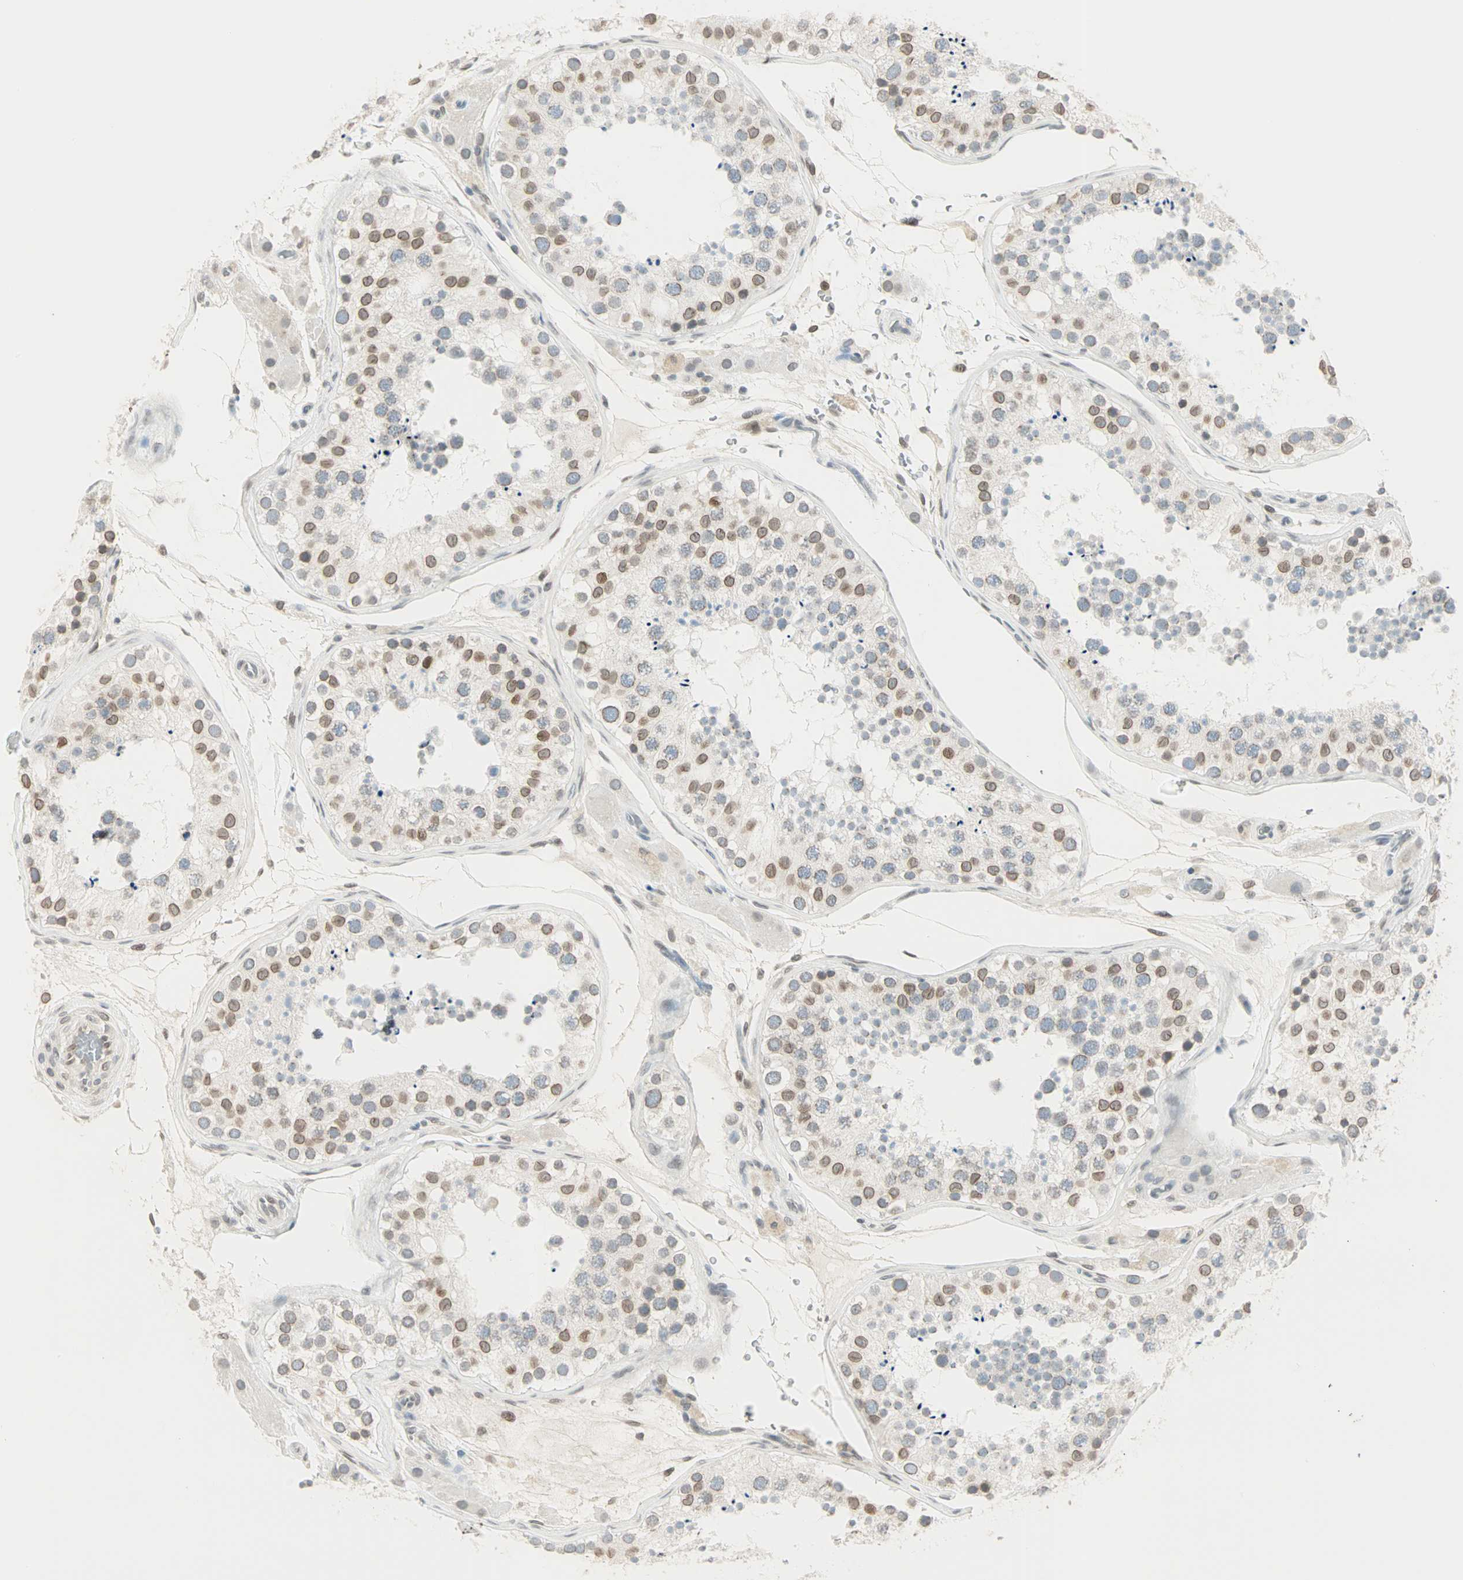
{"staining": {"intensity": "weak", "quantity": "25%-75%", "location": "cytoplasmic/membranous,nuclear"}, "tissue": "testis", "cell_type": "Cells in seminiferous ducts", "image_type": "normal", "snomed": [{"axis": "morphology", "description": "Normal tissue, NOS"}, {"axis": "topography", "description": "Testis"}], "caption": "Immunohistochemistry (DAB (3,3'-diaminobenzidine)) staining of unremarkable testis shows weak cytoplasmic/membranous,nuclear protein positivity in approximately 25%-75% of cells in seminiferous ducts. The staining is performed using DAB (3,3'-diaminobenzidine) brown chromogen to label protein expression. The nuclei are counter-stained blue using hematoxylin.", "gene": "BCAN", "patient": {"sex": "male", "age": 26}}